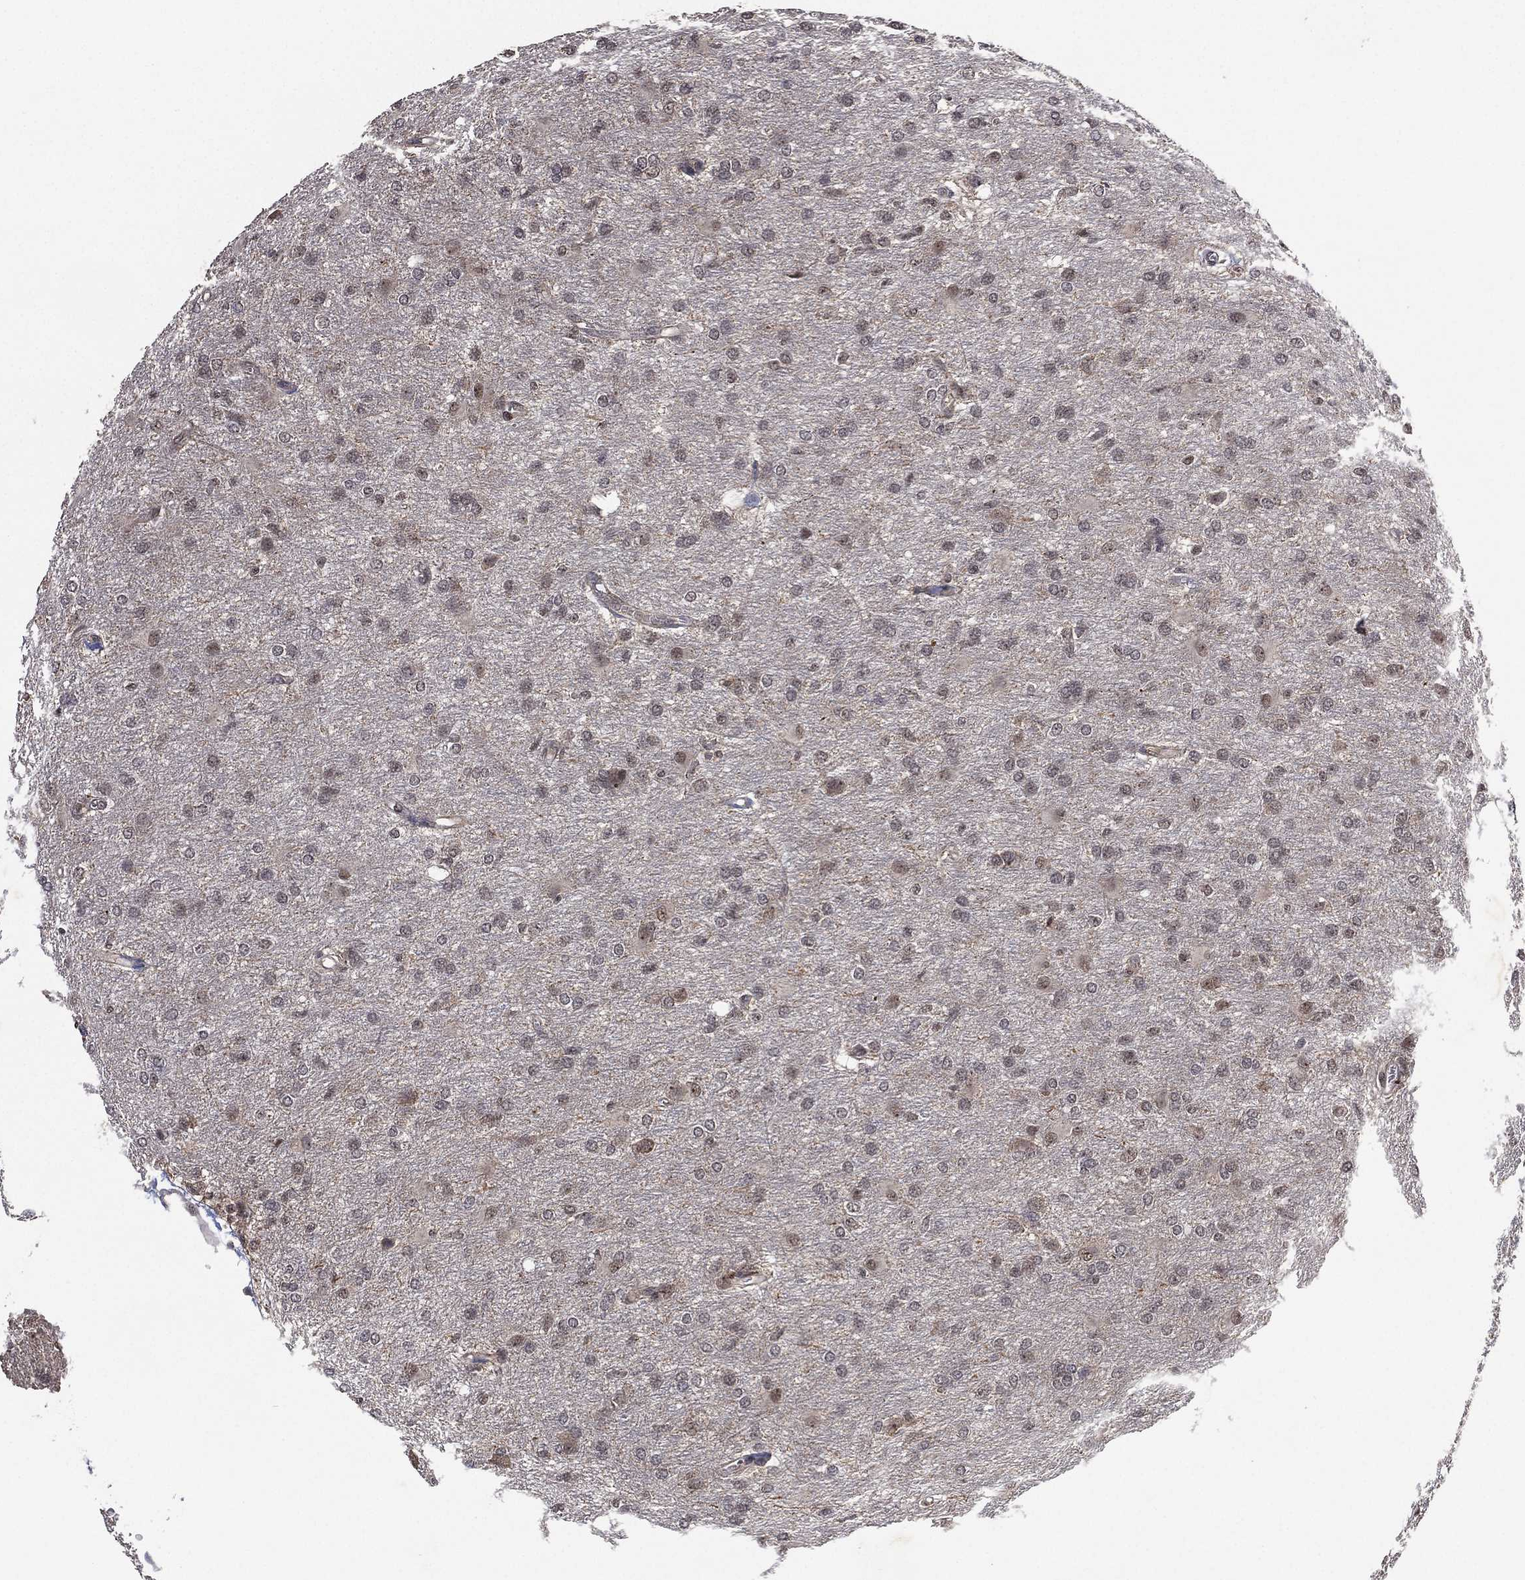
{"staining": {"intensity": "negative", "quantity": "none", "location": "none"}, "tissue": "glioma", "cell_type": "Tumor cells", "image_type": "cancer", "snomed": [{"axis": "morphology", "description": "Glioma, malignant, High grade"}, {"axis": "topography", "description": "Brain"}], "caption": "DAB immunohistochemical staining of human glioma exhibits no significant positivity in tumor cells.", "gene": "NELFCD", "patient": {"sex": "male", "age": 68}}